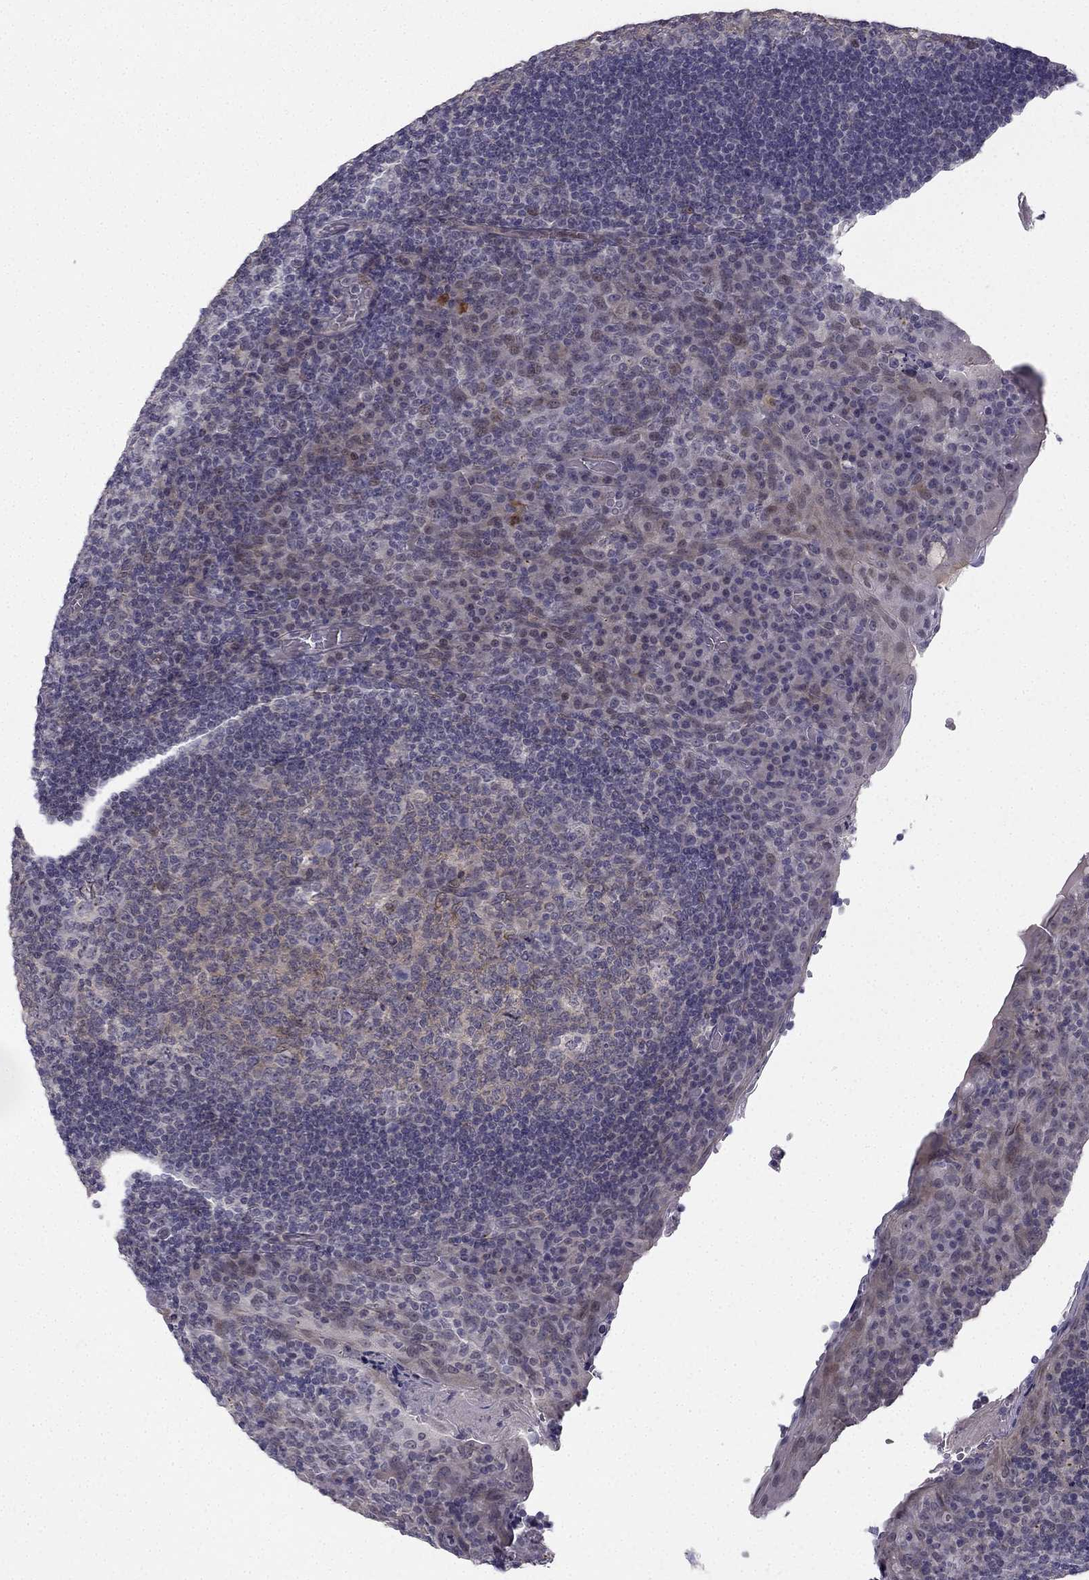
{"staining": {"intensity": "weak", "quantity": ">75%", "location": "cytoplasmic/membranous"}, "tissue": "tonsil", "cell_type": "Germinal center cells", "image_type": "normal", "snomed": [{"axis": "morphology", "description": "Normal tissue, NOS"}, {"axis": "topography", "description": "Tonsil"}], "caption": "Tonsil stained for a protein demonstrates weak cytoplasmic/membranous positivity in germinal center cells. (DAB IHC with brightfield microscopy, high magnification).", "gene": "CHST8", "patient": {"sex": "male", "age": 17}}